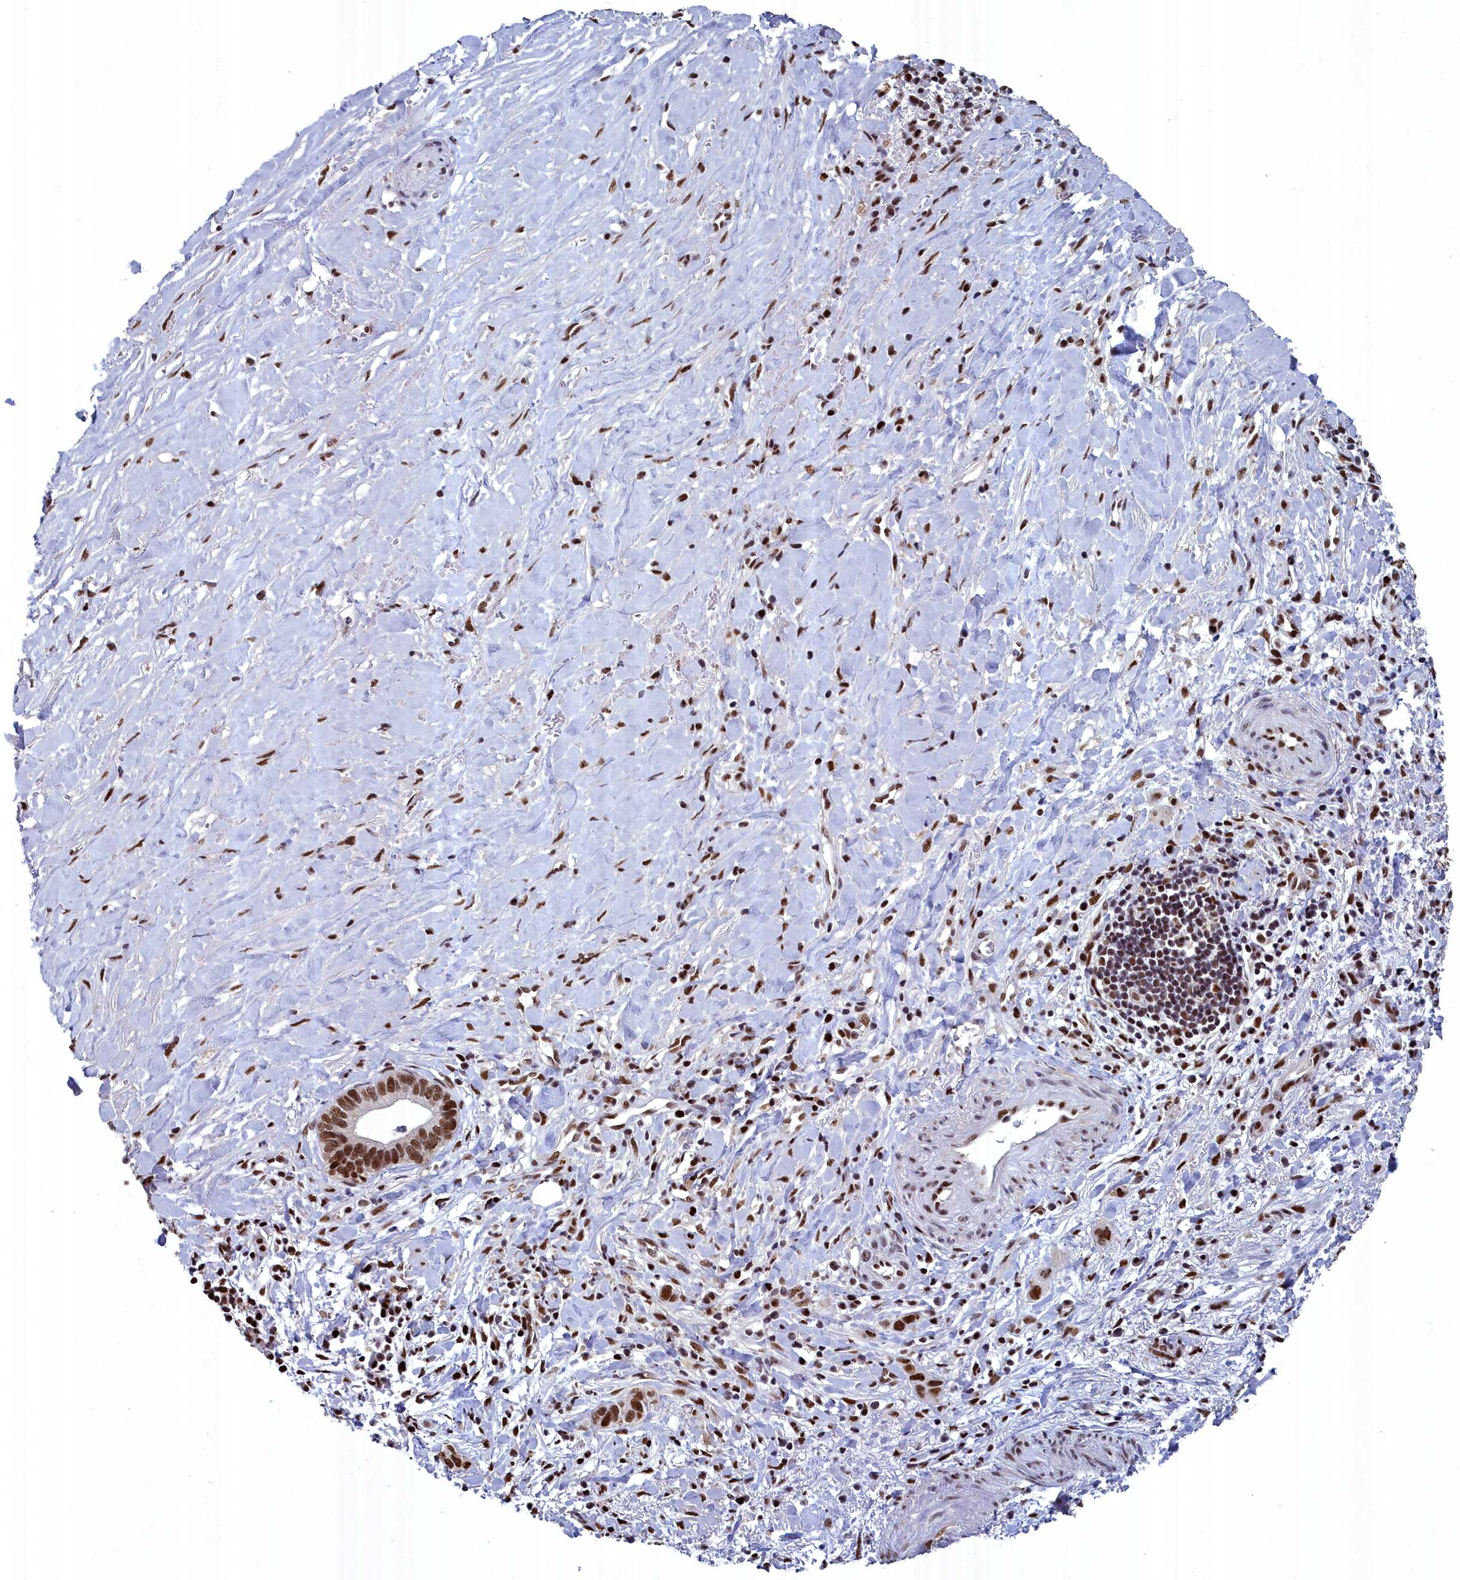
{"staining": {"intensity": "strong", "quantity": ">75%", "location": "nuclear"}, "tissue": "liver cancer", "cell_type": "Tumor cells", "image_type": "cancer", "snomed": [{"axis": "morphology", "description": "Cholangiocarcinoma"}, {"axis": "topography", "description": "Liver"}], "caption": "Liver cancer (cholangiocarcinoma) stained with IHC demonstrates strong nuclear staining in approximately >75% of tumor cells. (DAB (3,3'-diaminobenzidine) IHC, brown staining for protein, blue staining for nuclei).", "gene": "SF3B3", "patient": {"sex": "female", "age": 79}}